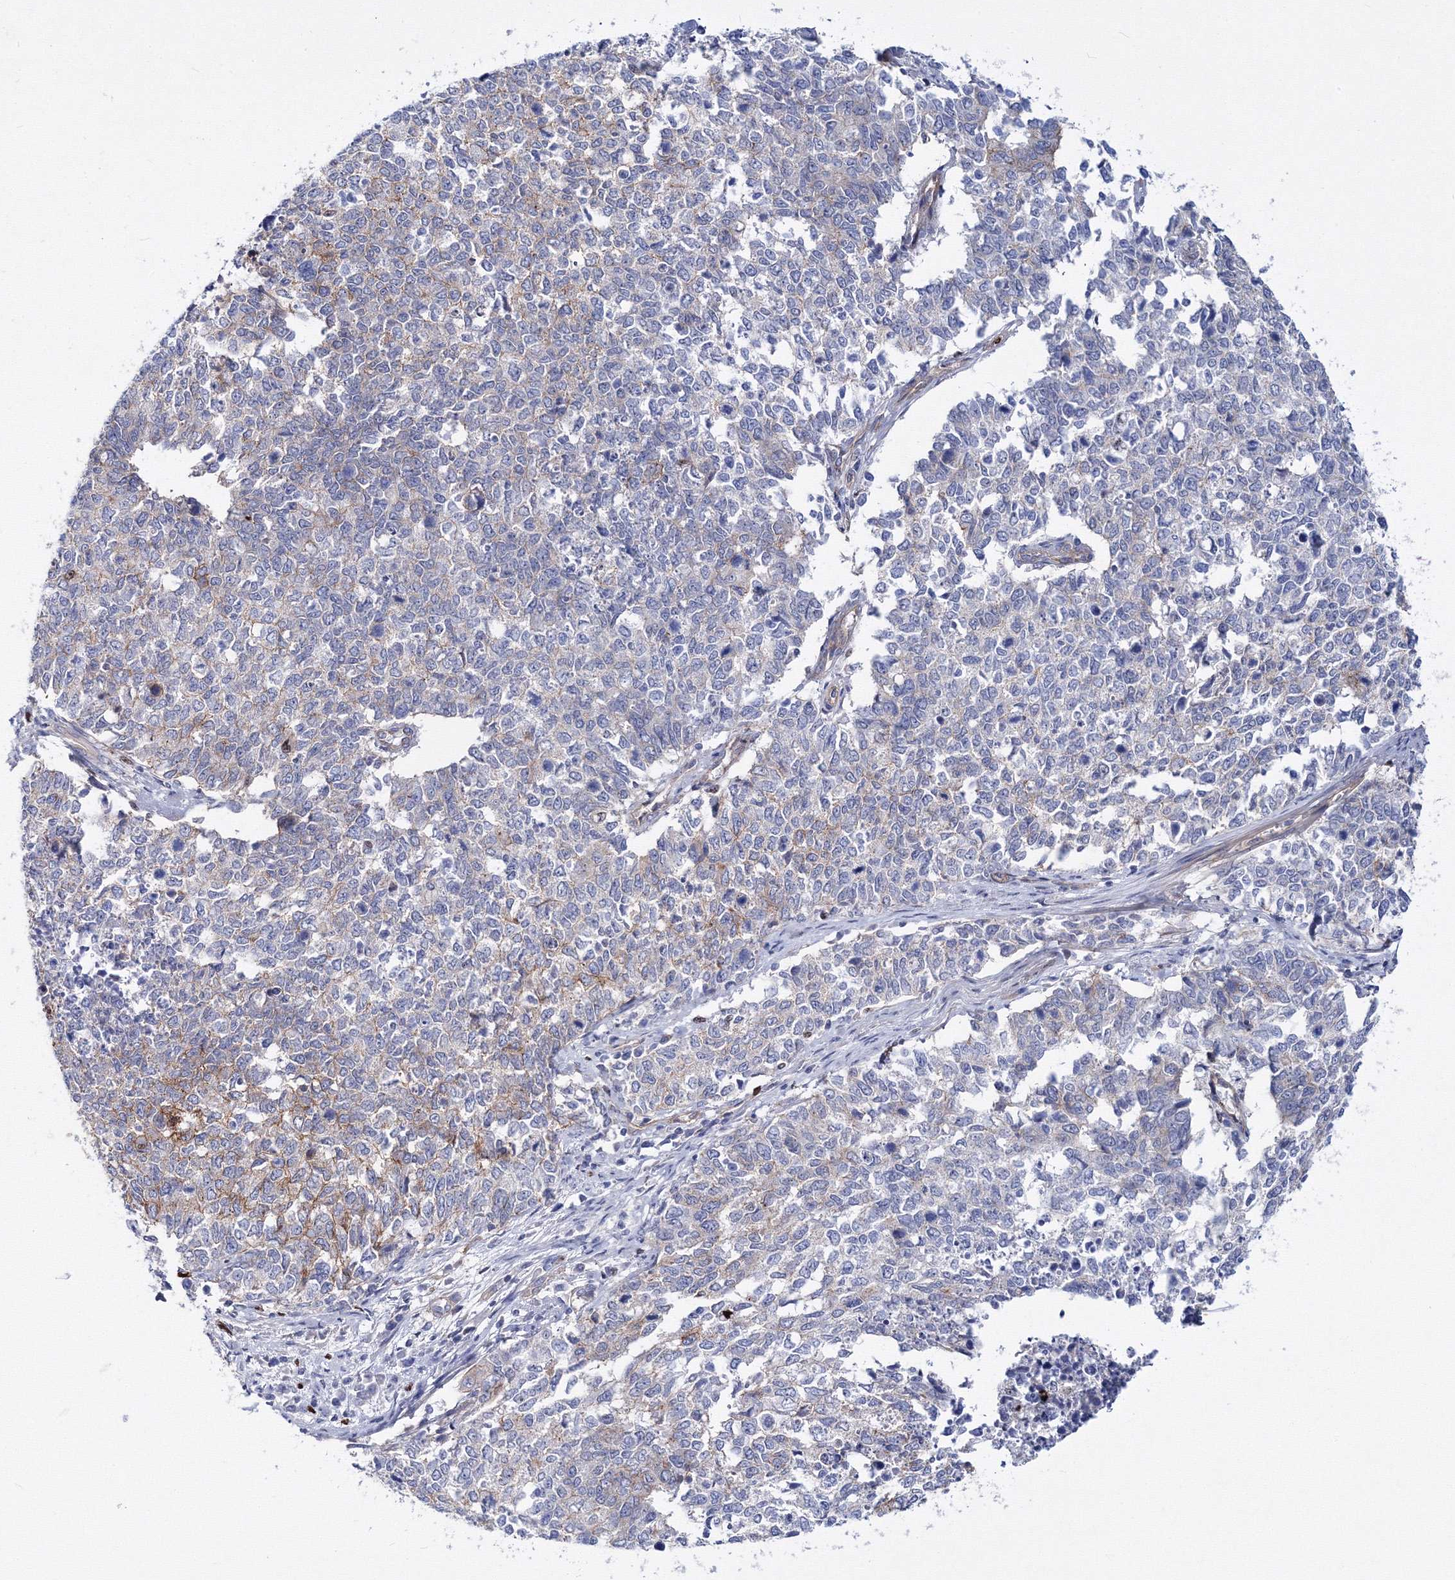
{"staining": {"intensity": "weak", "quantity": "<25%", "location": "cytoplasmic/membranous"}, "tissue": "cervical cancer", "cell_type": "Tumor cells", "image_type": "cancer", "snomed": [{"axis": "morphology", "description": "Squamous cell carcinoma, NOS"}, {"axis": "topography", "description": "Cervix"}], "caption": "An IHC photomicrograph of cervical cancer is shown. There is no staining in tumor cells of cervical cancer.", "gene": "C11orf52", "patient": {"sex": "female", "age": 63}}